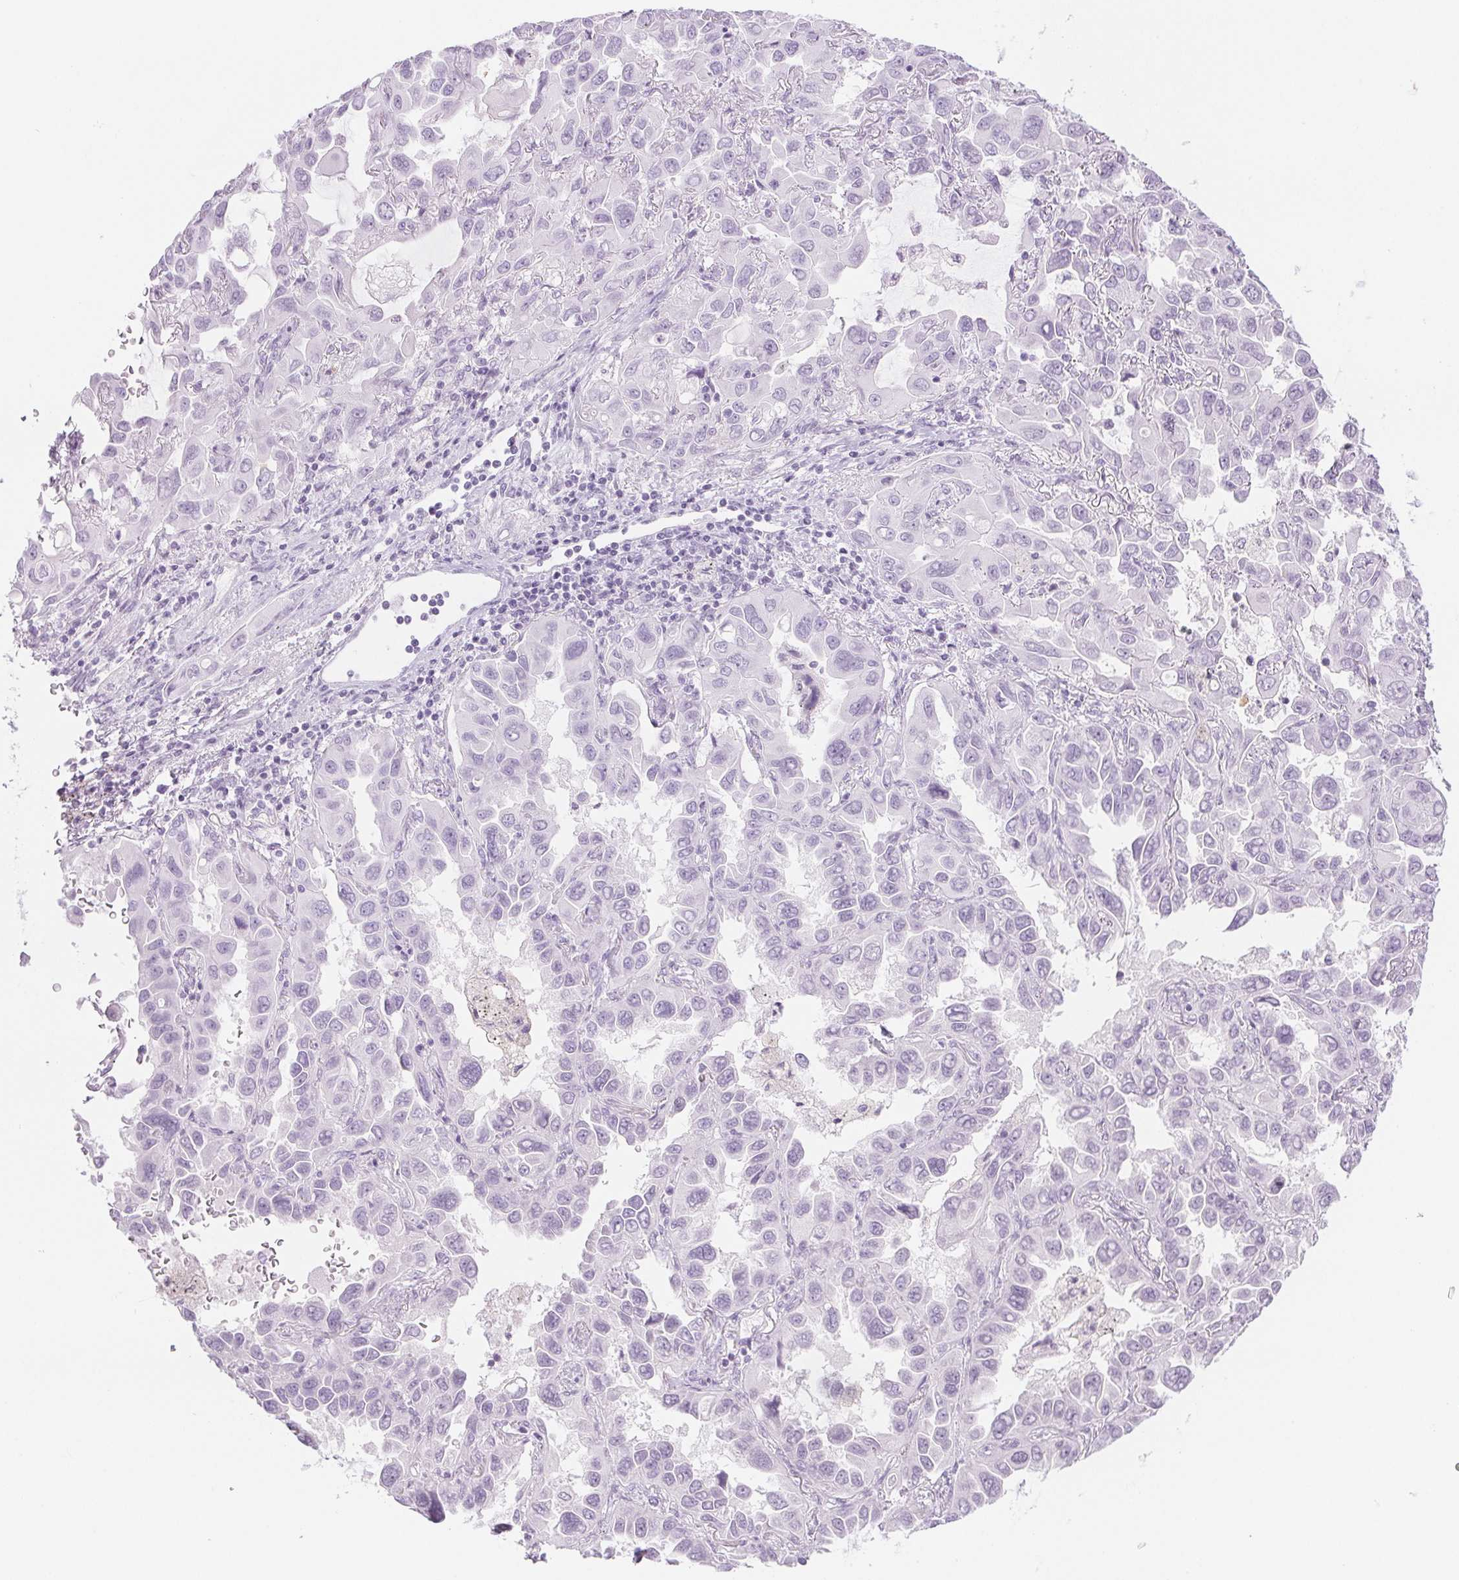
{"staining": {"intensity": "negative", "quantity": "none", "location": "none"}, "tissue": "lung cancer", "cell_type": "Tumor cells", "image_type": "cancer", "snomed": [{"axis": "morphology", "description": "Adenocarcinoma, NOS"}, {"axis": "topography", "description": "Lung"}], "caption": "This is an immunohistochemistry micrograph of lung cancer (adenocarcinoma). There is no staining in tumor cells.", "gene": "SPRR3", "patient": {"sex": "male", "age": 64}}